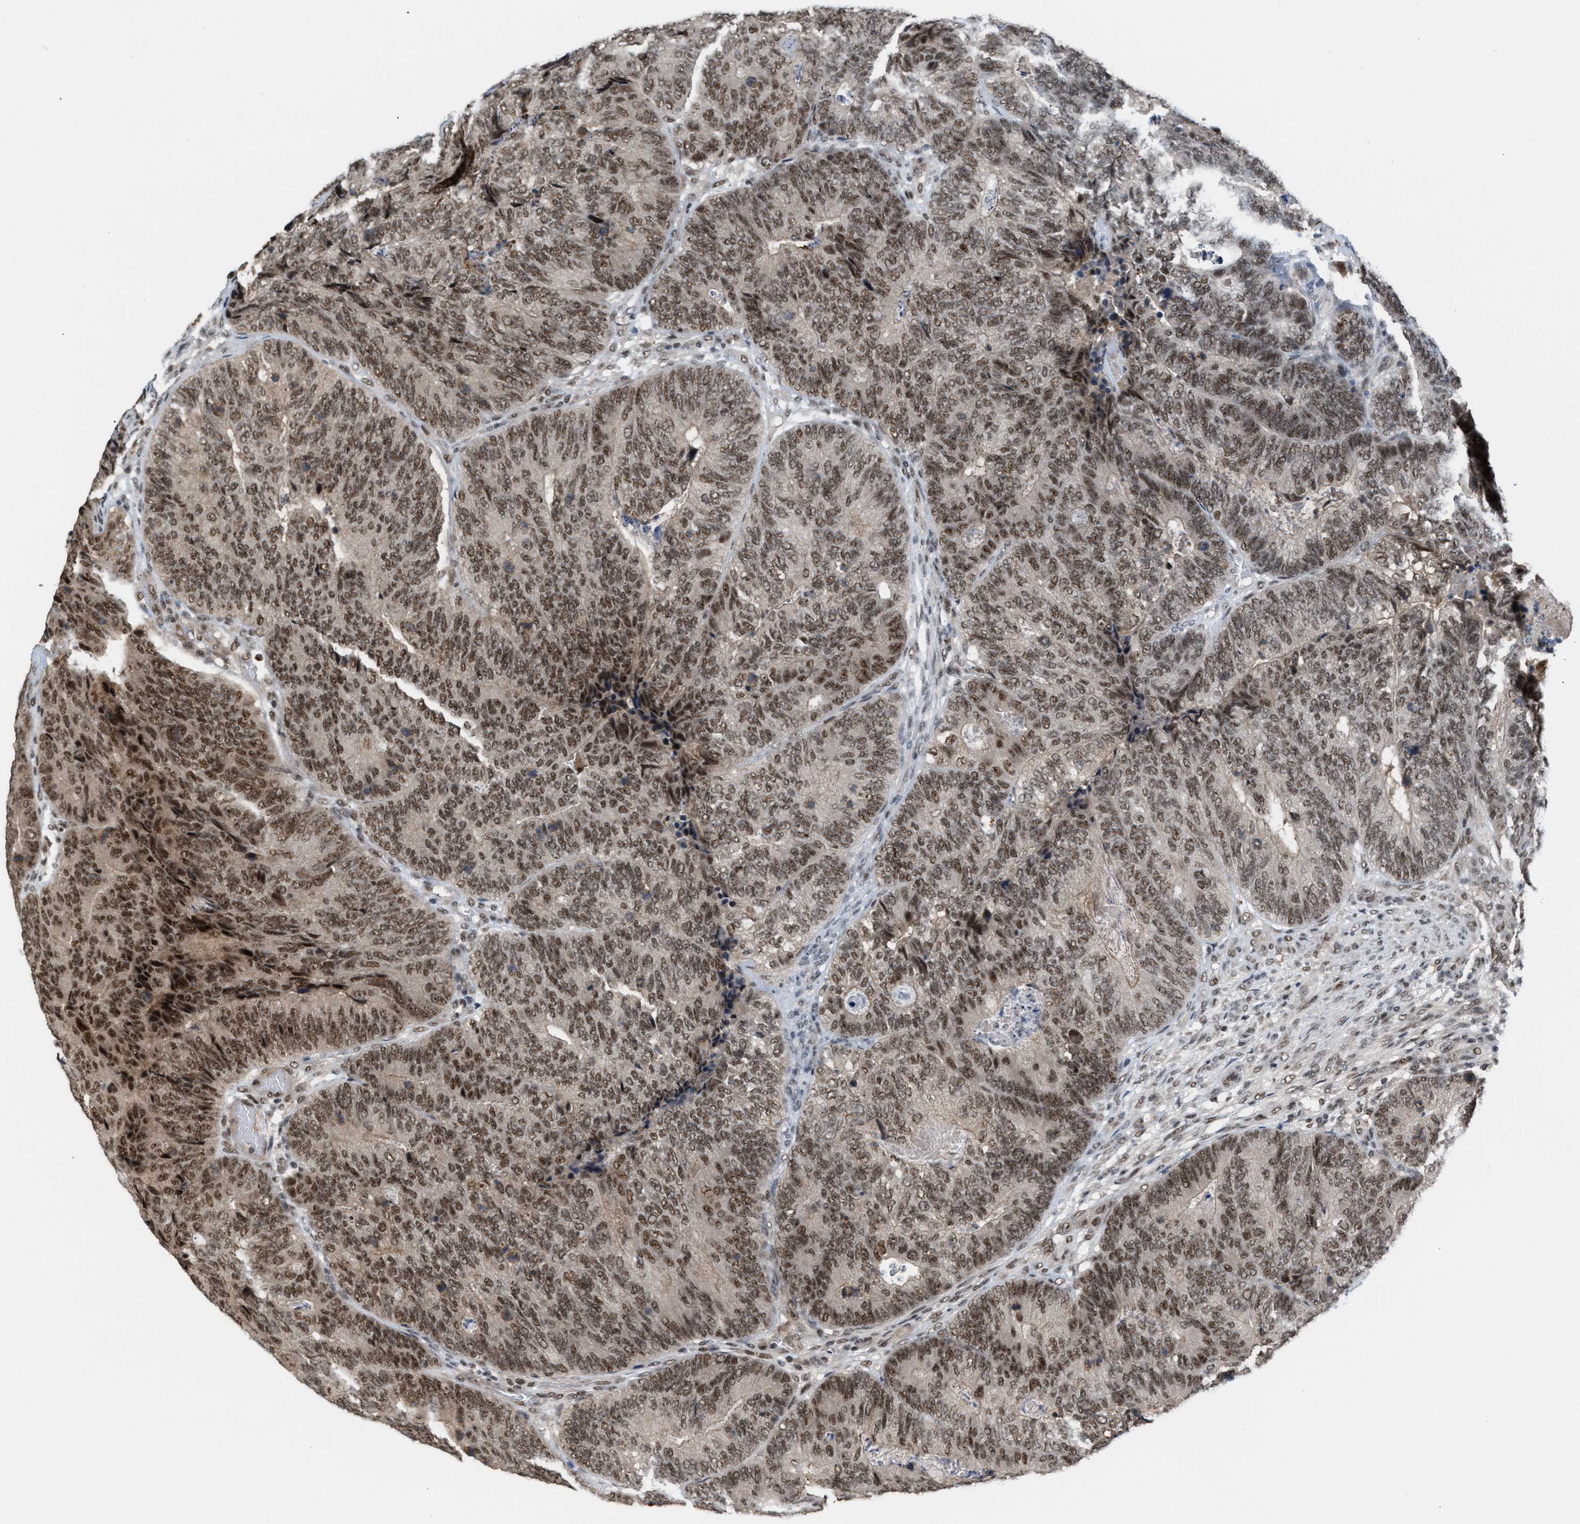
{"staining": {"intensity": "moderate", "quantity": ">75%", "location": "nuclear"}, "tissue": "colorectal cancer", "cell_type": "Tumor cells", "image_type": "cancer", "snomed": [{"axis": "morphology", "description": "Adenocarcinoma, NOS"}, {"axis": "topography", "description": "Colon"}], "caption": "Immunohistochemical staining of human colorectal cancer reveals moderate nuclear protein positivity in approximately >75% of tumor cells.", "gene": "PRPF4", "patient": {"sex": "female", "age": 67}}